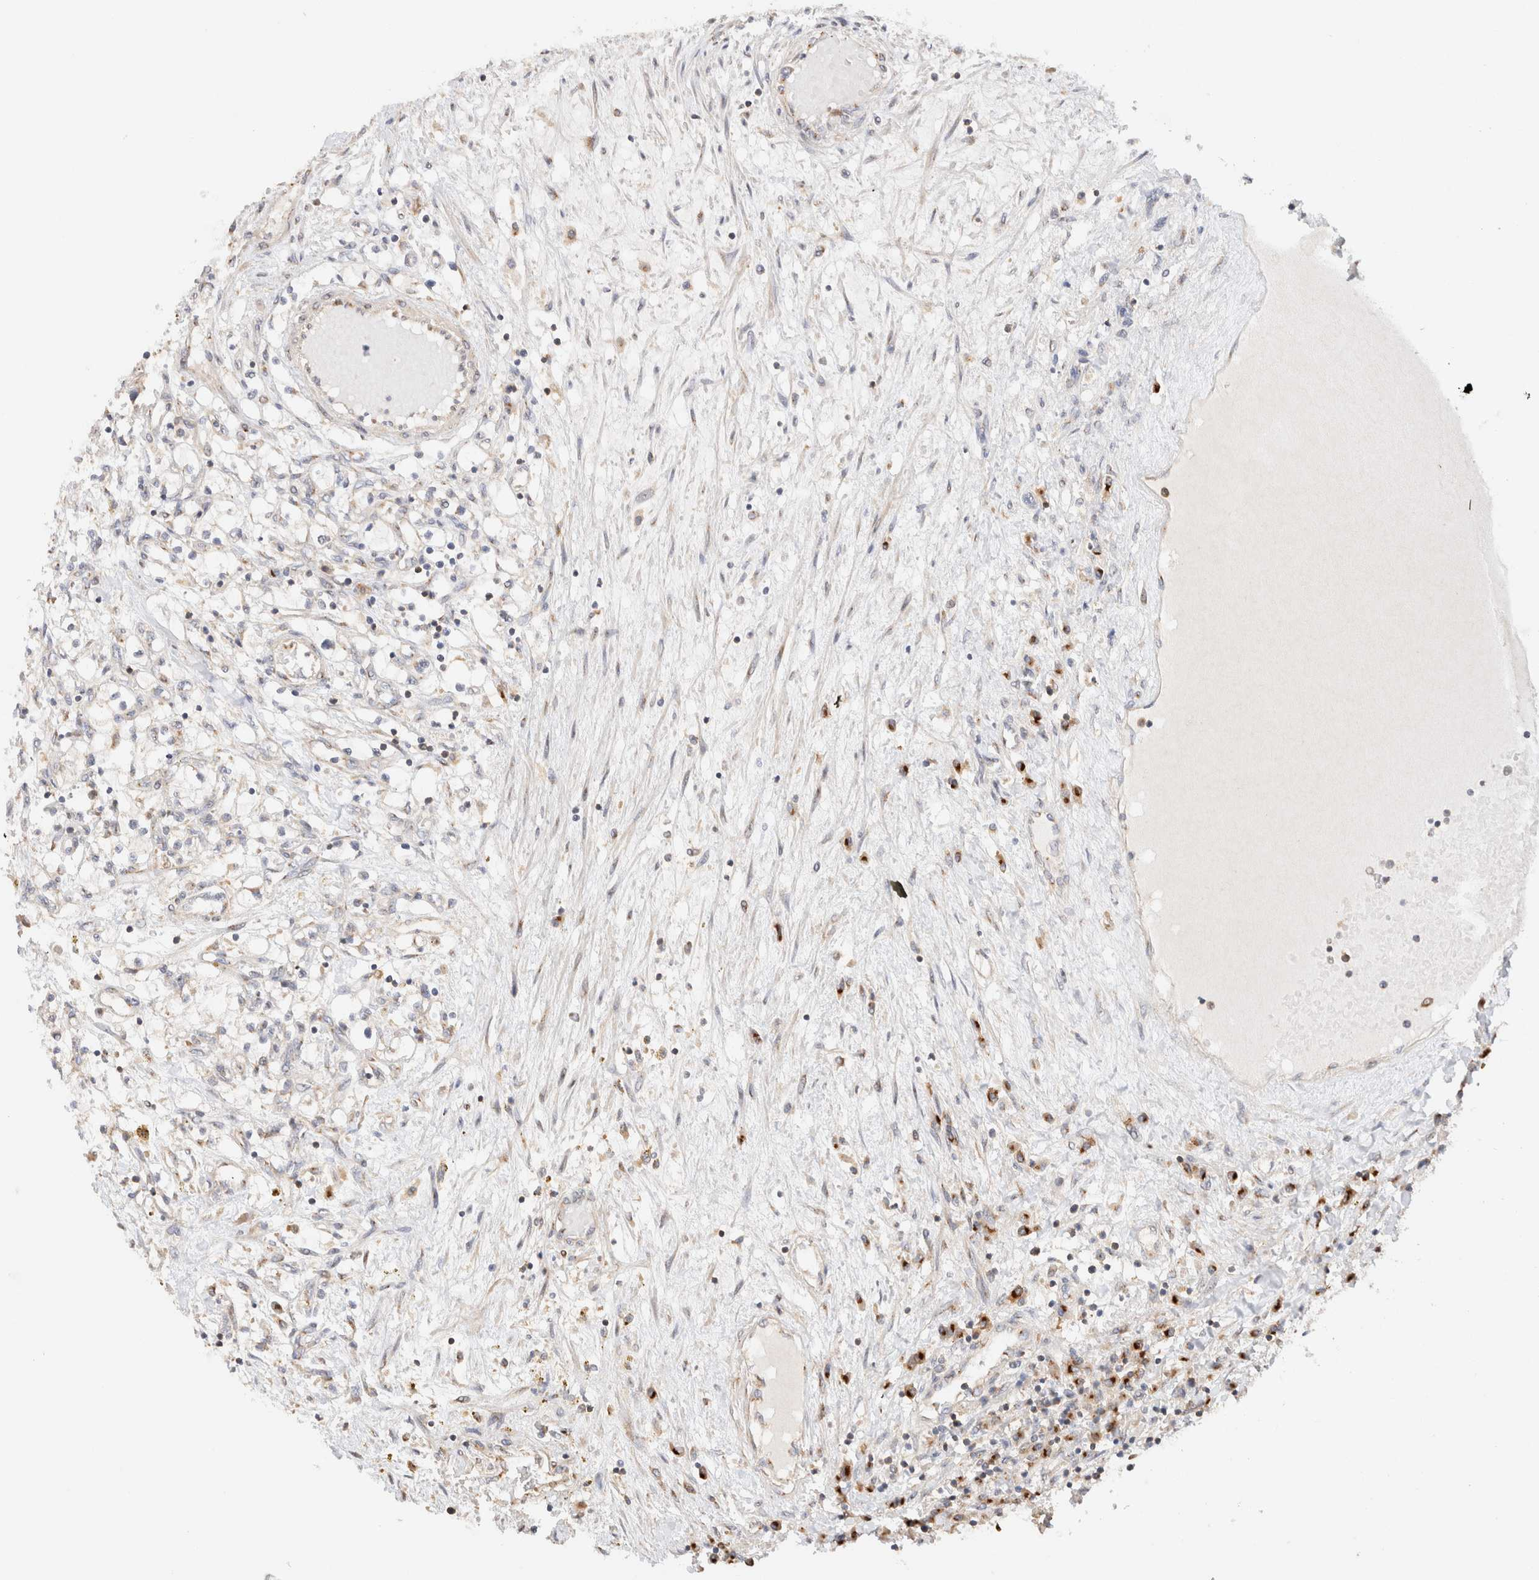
{"staining": {"intensity": "negative", "quantity": "none", "location": "none"}, "tissue": "renal cancer", "cell_type": "Tumor cells", "image_type": "cancer", "snomed": [{"axis": "morphology", "description": "Adenocarcinoma, NOS"}, {"axis": "topography", "description": "Kidney"}], "caption": "Tumor cells are negative for brown protein staining in renal adenocarcinoma. Nuclei are stained in blue.", "gene": "RABEP1", "patient": {"sex": "male", "age": 68}}